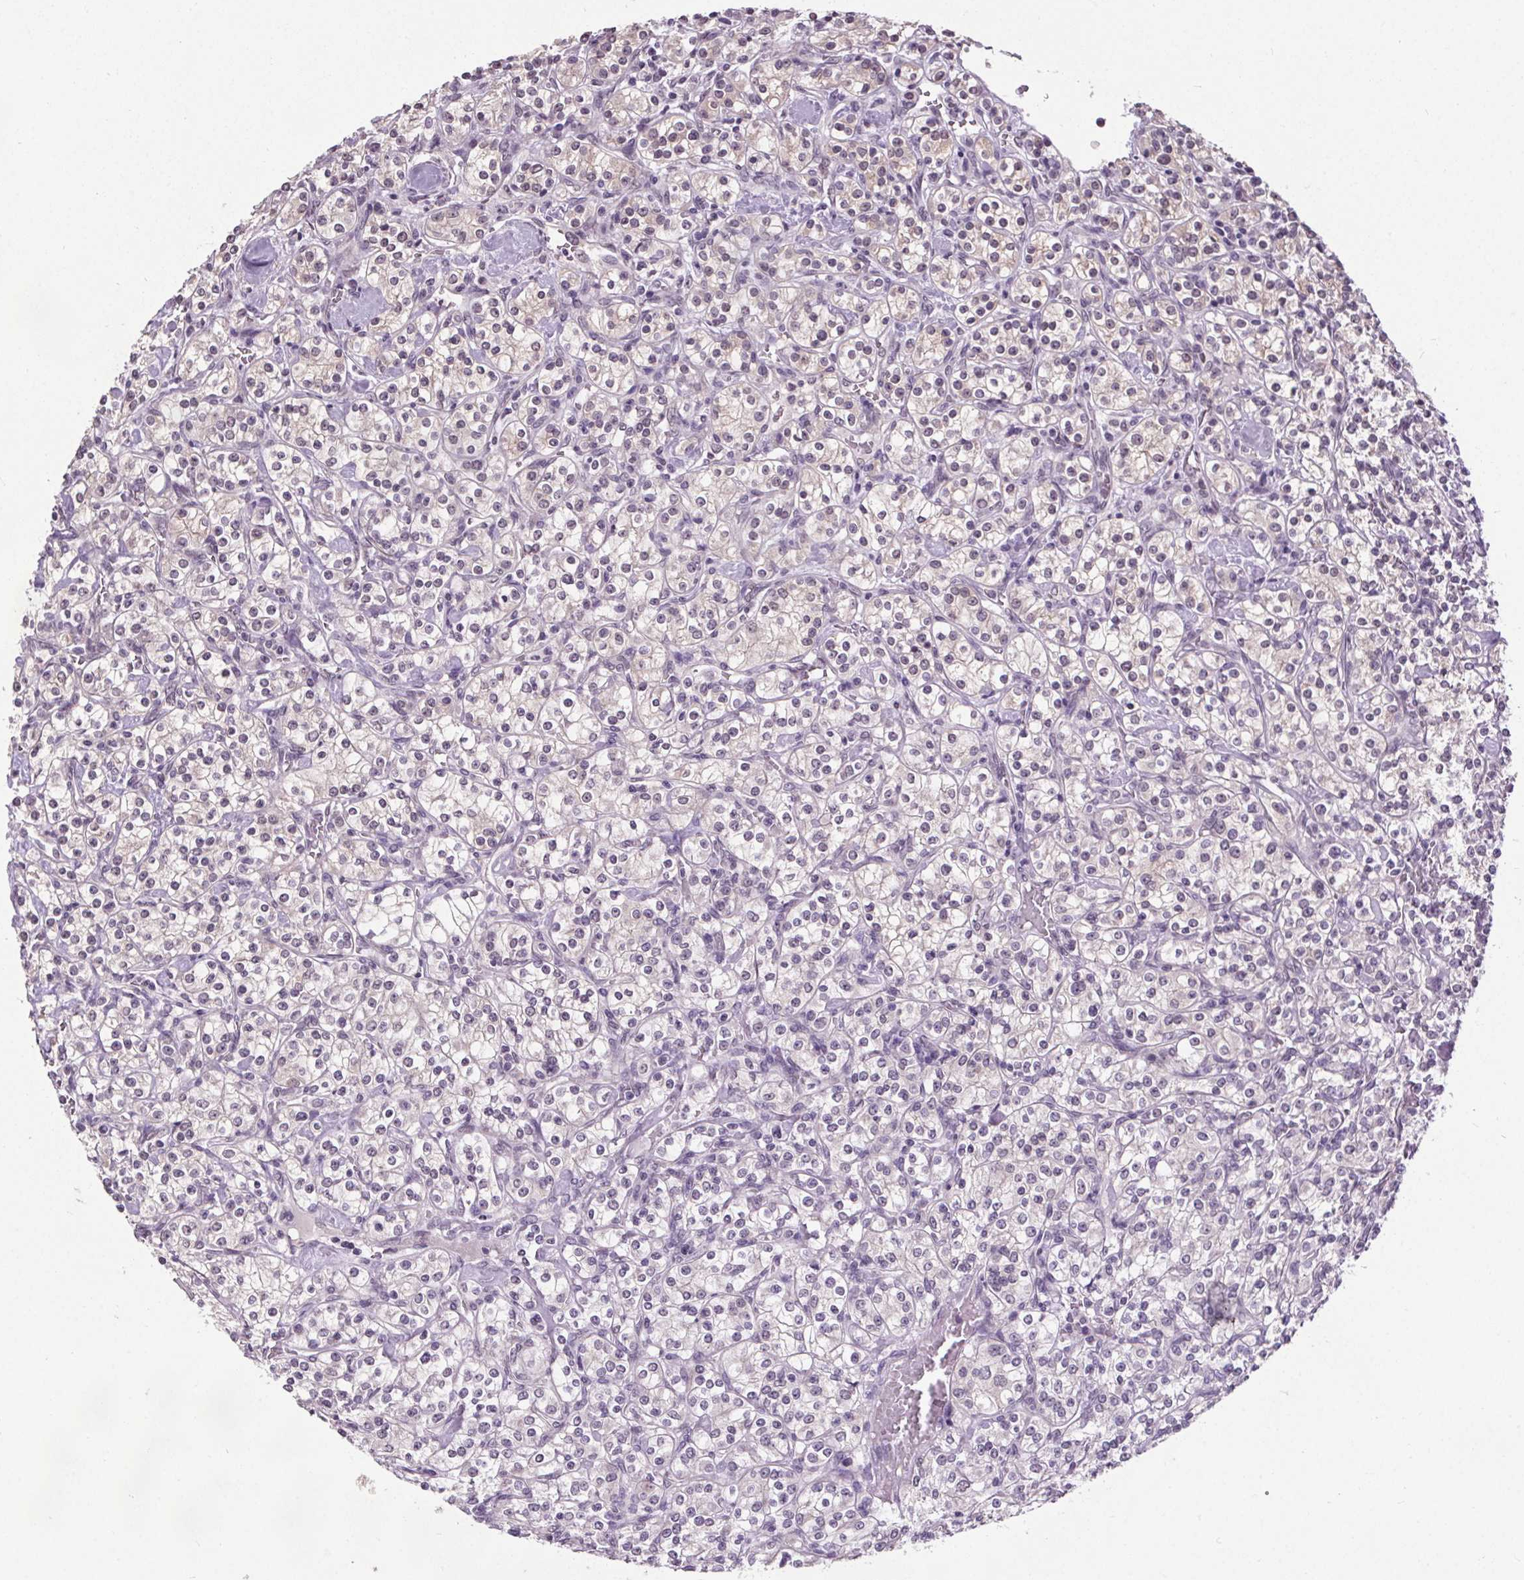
{"staining": {"intensity": "negative", "quantity": "none", "location": "none"}, "tissue": "renal cancer", "cell_type": "Tumor cells", "image_type": "cancer", "snomed": [{"axis": "morphology", "description": "Adenocarcinoma, NOS"}, {"axis": "topography", "description": "Kidney"}], "caption": "Renal adenocarcinoma stained for a protein using immunohistochemistry exhibits no expression tumor cells.", "gene": "SLC2A9", "patient": {"sex": "male", "age": 77}}